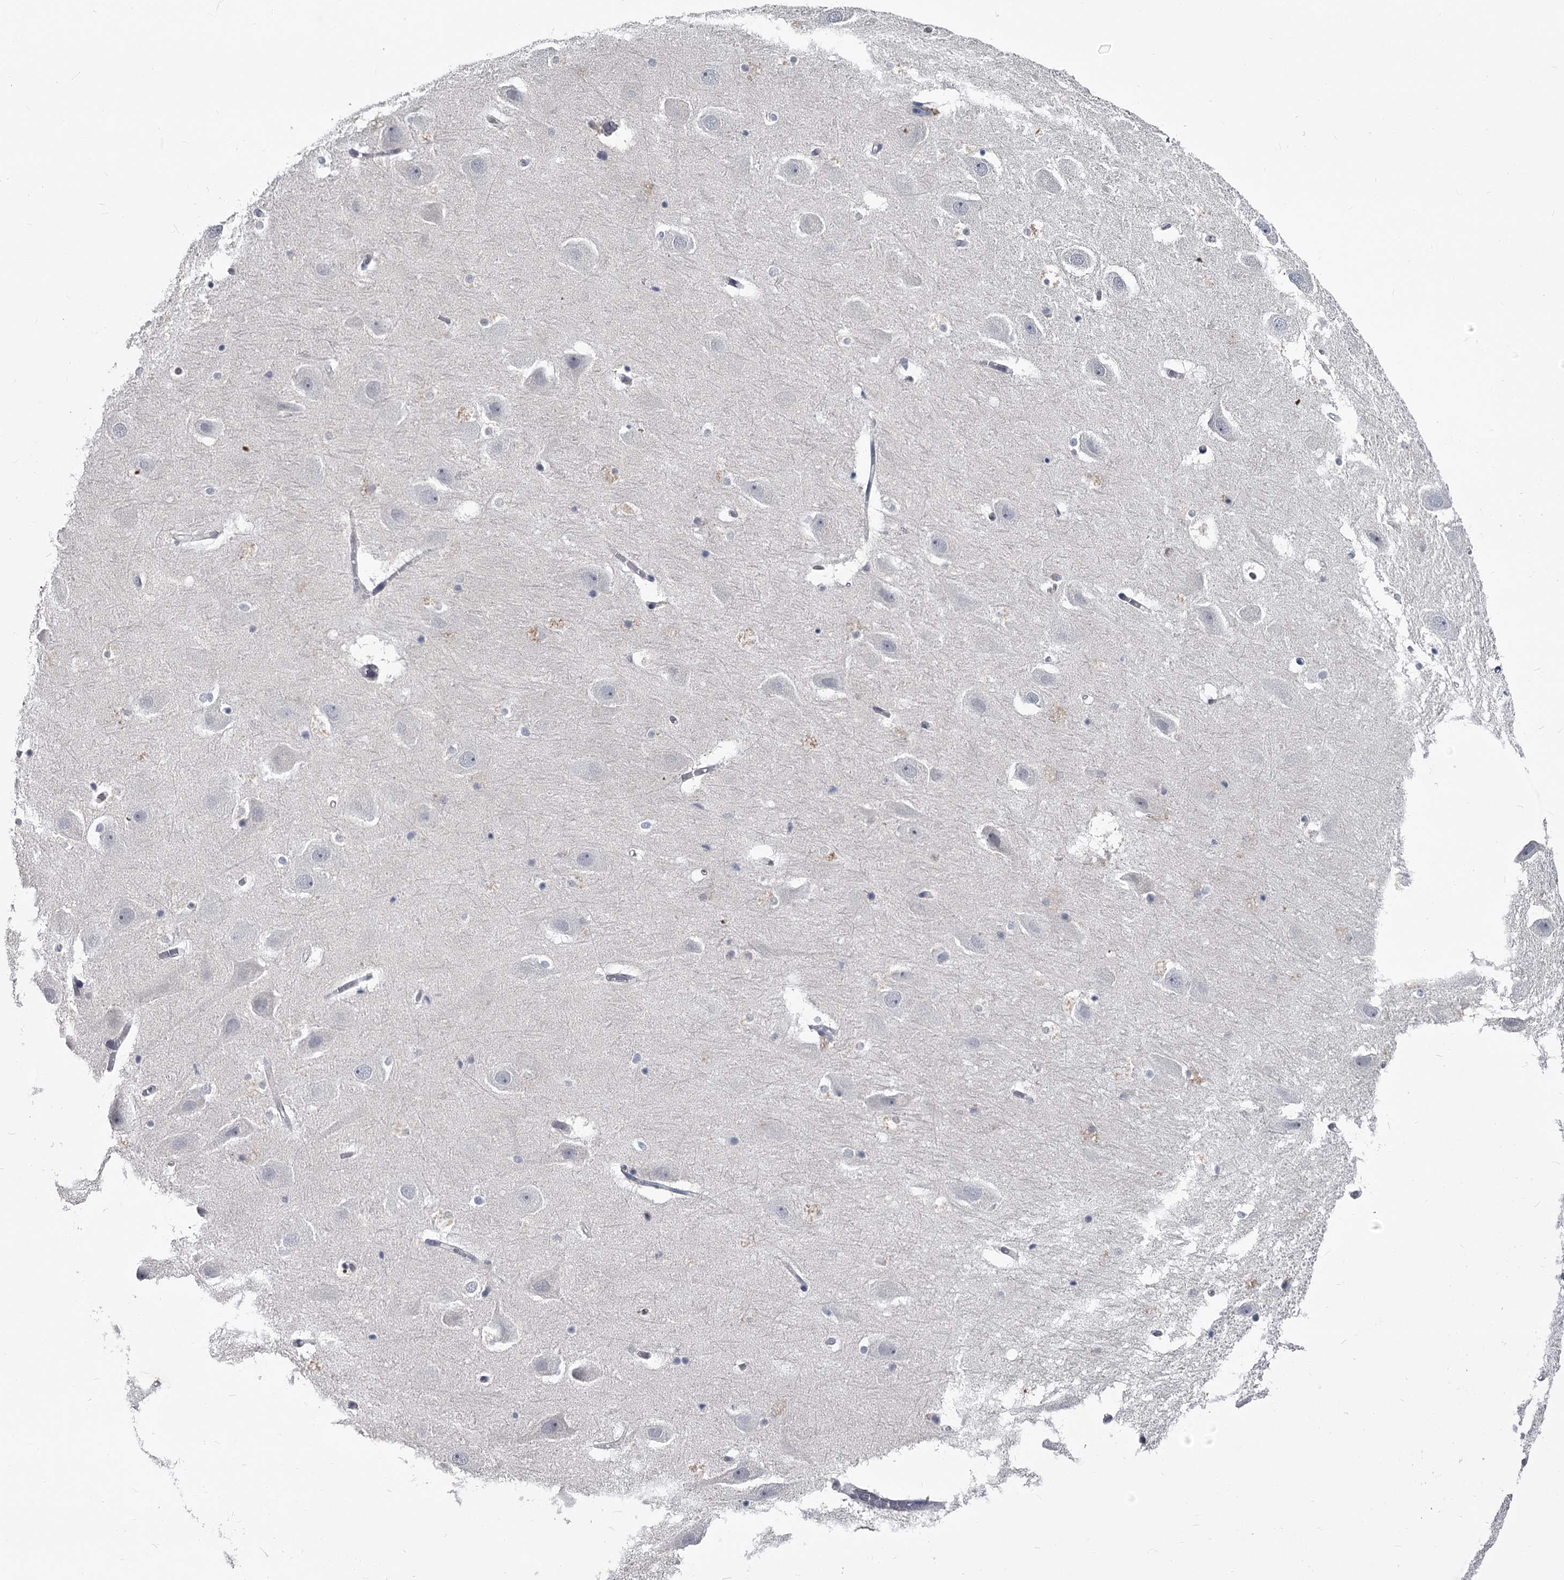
{"staining": {"intensity": "negative", "quantity": "none", "location": "none"}, "tissue": "hippocampus", "cell_type": "Glial cells", "image_type": "normal", "snomed": [{"axis": "morphology", "description": "Normal tissue, NOS"}, {"axis": "topography", "description": "Hippocampus"}], "caption": "This is an immunohistochemistry (IHC) micrograph of unremarkable human hippocampus. There is no staining in glial cells.", "gene": "DAO", "patient": {"sex": "female", "age": 52}}